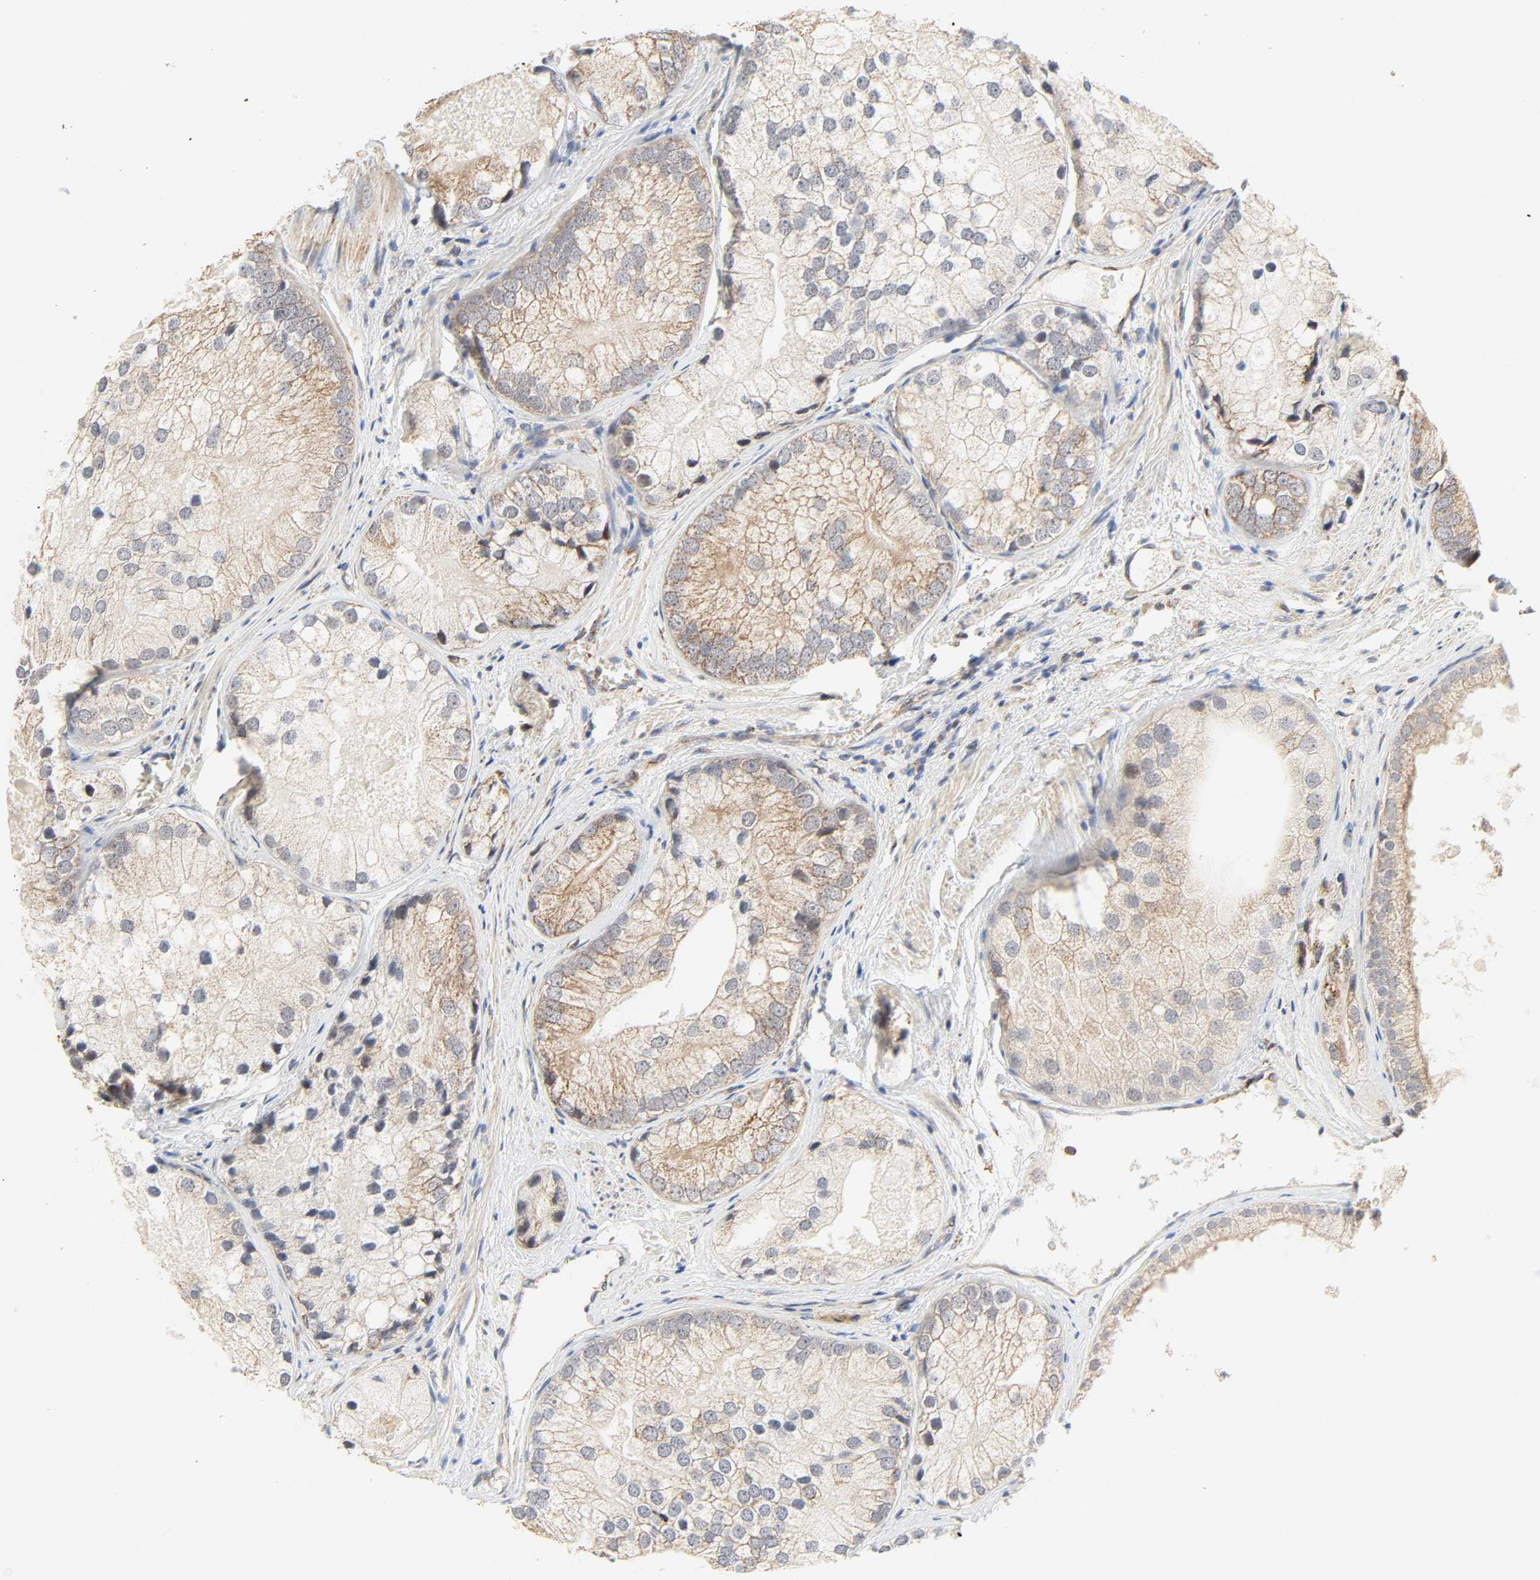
{"staining": {"intensity": "moderate", "quantity": "25%-75%", "location": "cytoplasmic/membranous"}, "tissue": "prostate cancer", "cell_type": "Tumor cells", "image_type": "cancer", "snomed": [{"axis": "morphology", "description": "Adenocarcinoma, Low grade"}, {"axis": "topography", "description": "Prostate"}], "caption": "Prostate cancer (low-grade adenocarcinoma) stained for a protein (brown) shows moderate cytoplasmic/membranous positive expression in about 25%-75% of tumor cells.", "gene": "ZMAT5", "patient": {"sex": "male", "age": 69}}